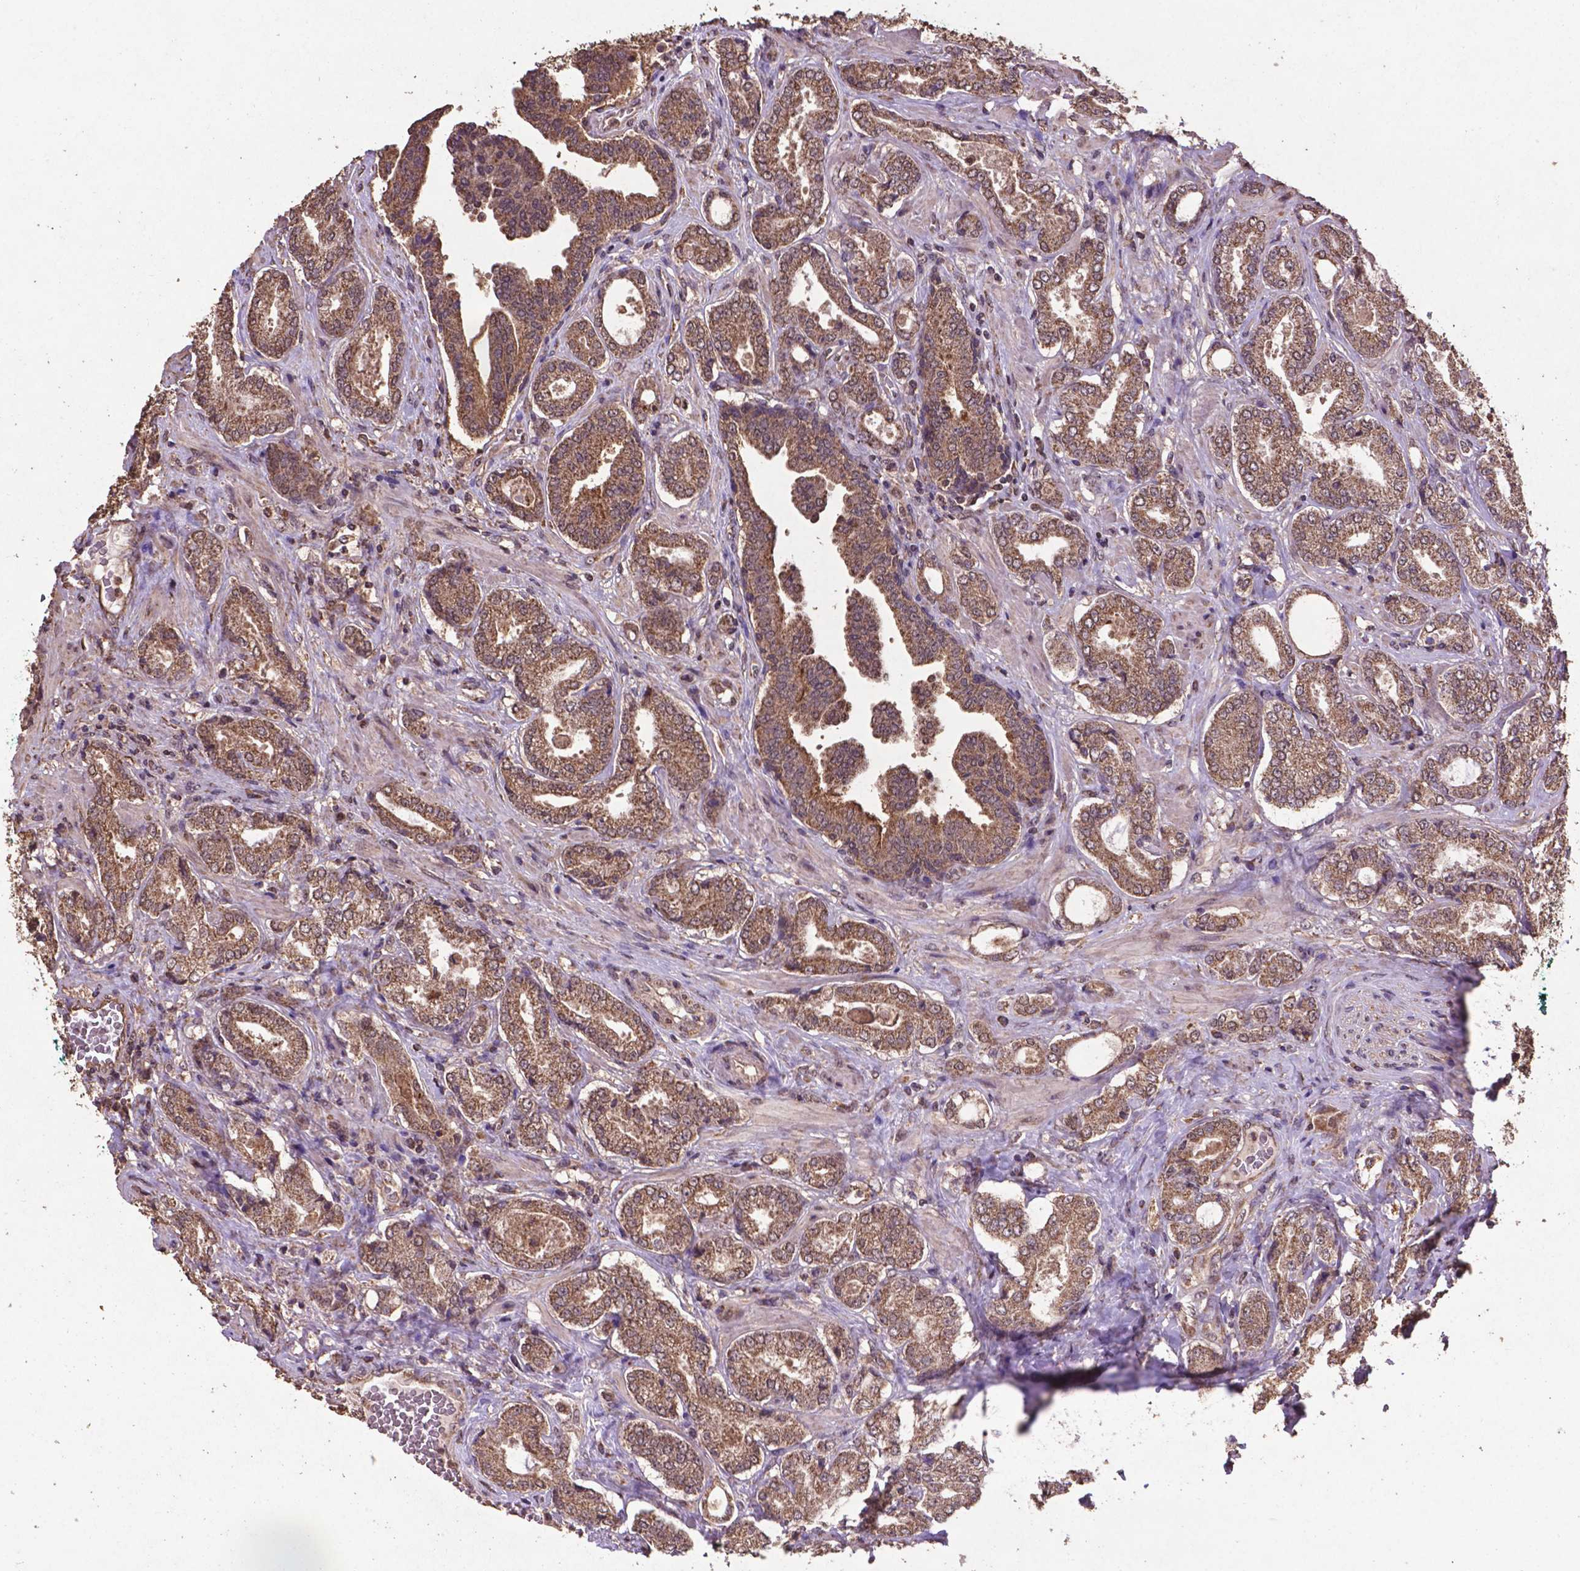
{"staining": {"intensity": "moderate", "quantity": ">75%", "location": "cytoplasmic/membranous,nuclear"}, "tissue": "prostate cancer", "cell_type": "Tumor cells", "image_type": "cancer", "snomed": [{"axis": "morphology", "description": "Adenocarcinoma, NOS"}, {"axis": "topography", "description": "Prostate"}], "caption": "IHC image of human prostate cancer stained for a protein (brown), which exhibits medium levels of moderate cytoplasmic/membranous and nuclear positivity in approximately >75% of tumor cells.", "gene": "DCAF1", "patient": {"sex": "male", "age": 64}}